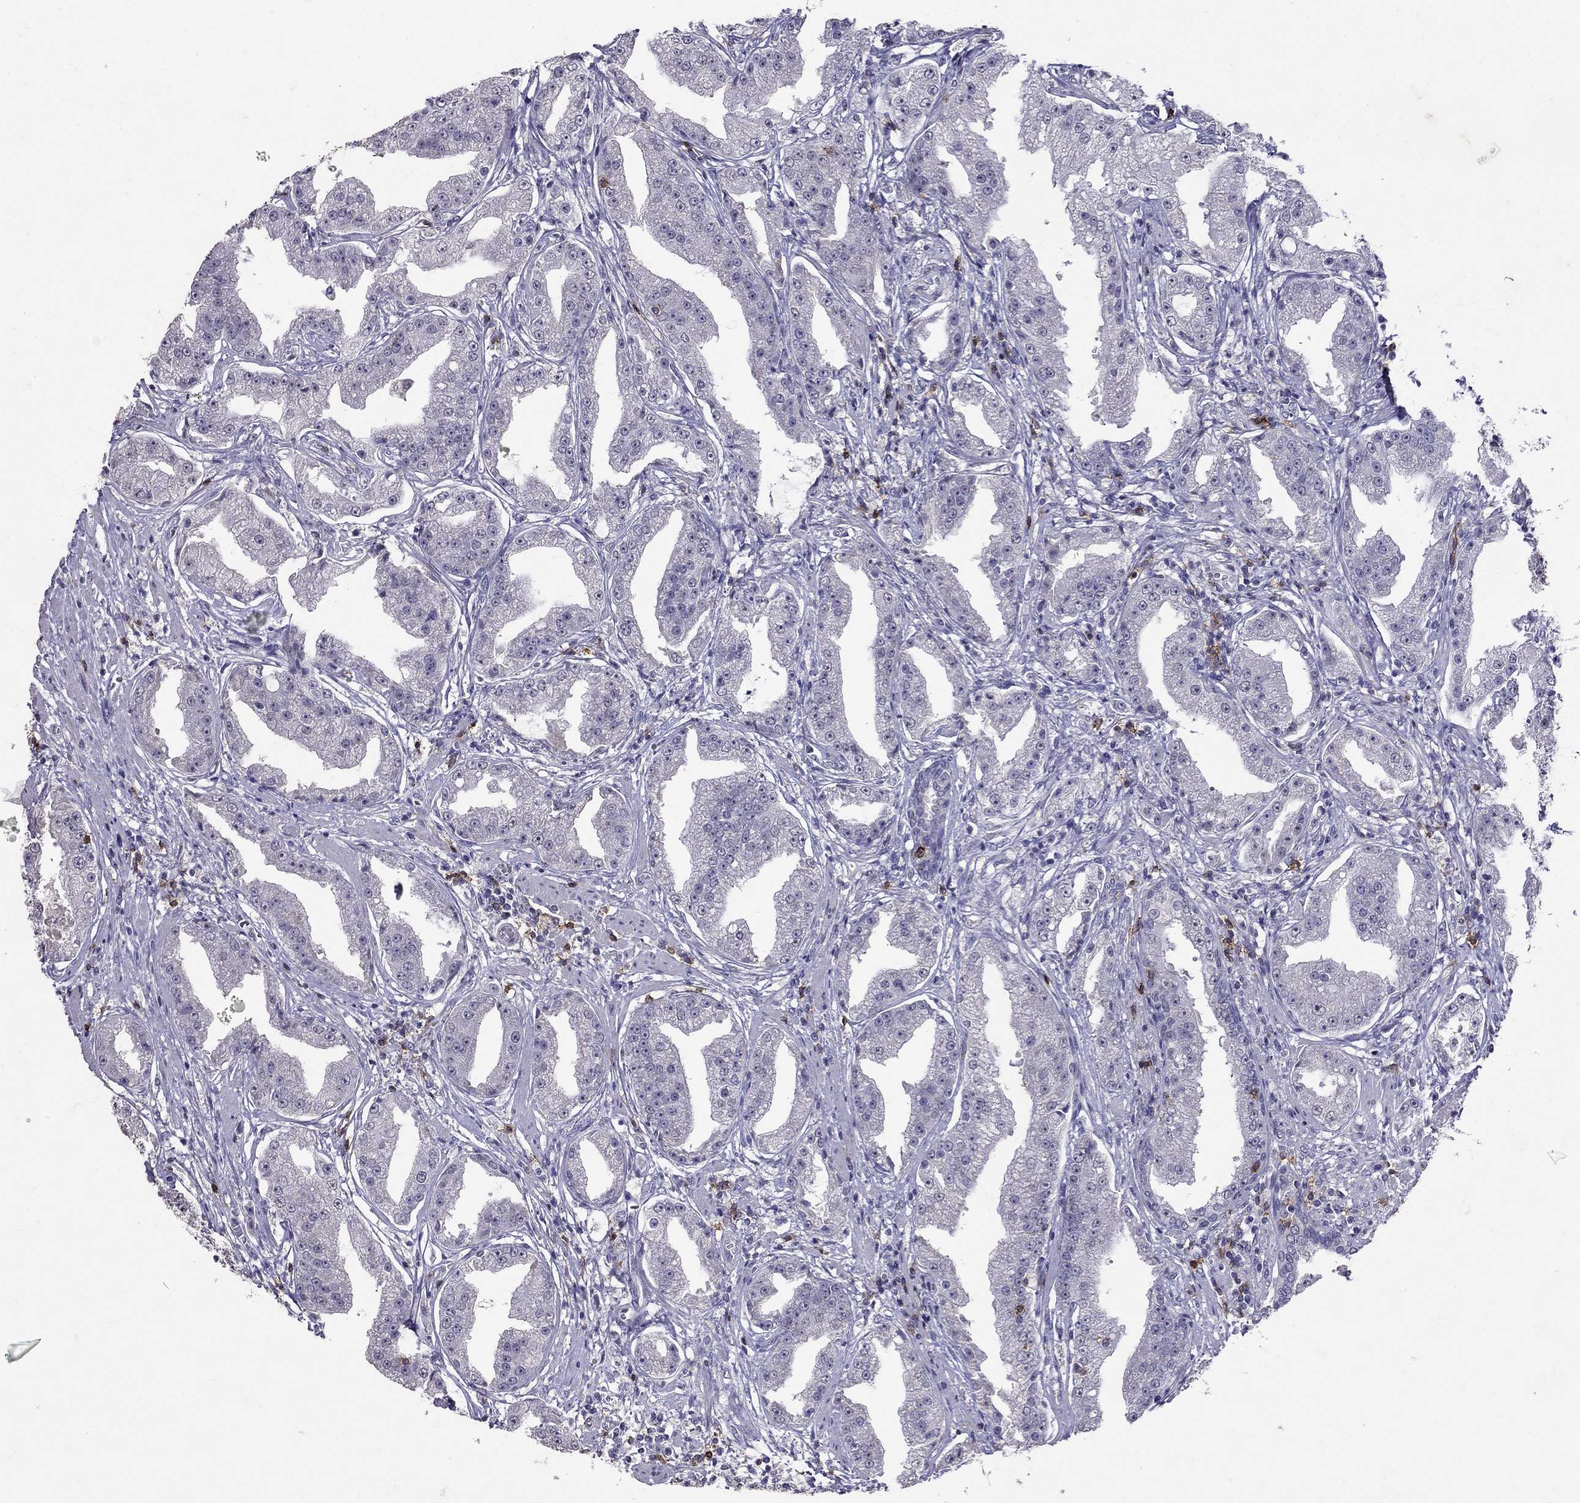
{"staining": {"intensity": "negative", "quantity": "none", "location": "none"}, "tissue": "prostate cancer", "cell_type": "Tumor cells", "image_type": "cancer", "snomed": [{"axis": "morphology", "description": "Adenocarcinoma, Low grade"}, {"axis": "topography", "description": "Prostate"}], "caption": "Immunohistochemical staining of low-grade adenocarcinoma (prostate) reveals no significant expression in tumor cells.", "gene": "CD8B", "patient": {"sex": "male", "age": 62}}